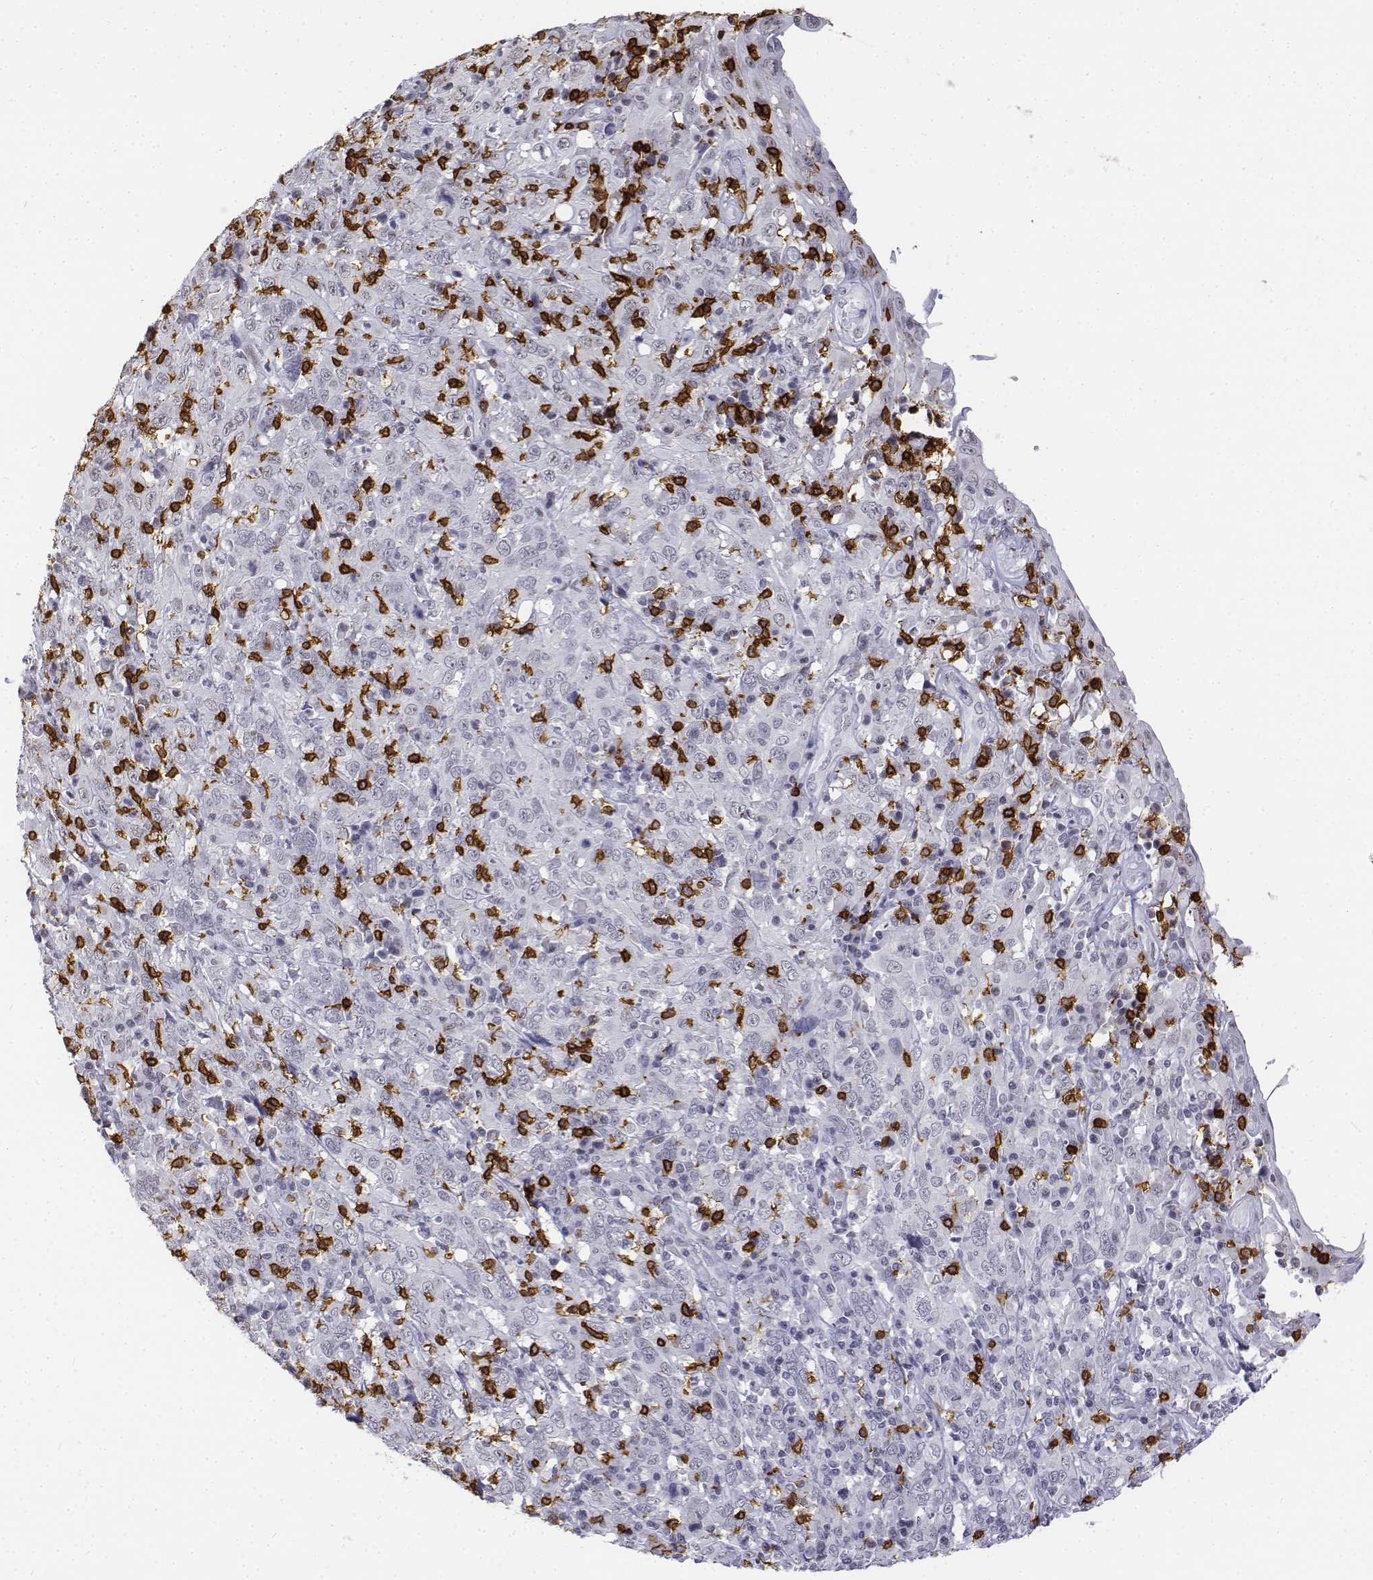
{"staining": {"intensity": "negative", "quantity": "none", "location": "none"}, "tissue": "cervical cancer", "cell_type": "Tumor cells", "image_type": "cancer", "snomed": [{"axis": "morphology", "description": "Squamous cell carcinoma, NOS"}, {"axis": "topography", "description": "Cervix"}], "caption": "Tumor cells are negative for protein expression in human squamous cell carcinoma (cervical). Nuclei are stained in blue.", "gene": "CD3E", "patient": {"sex": "female", "age": 46}}